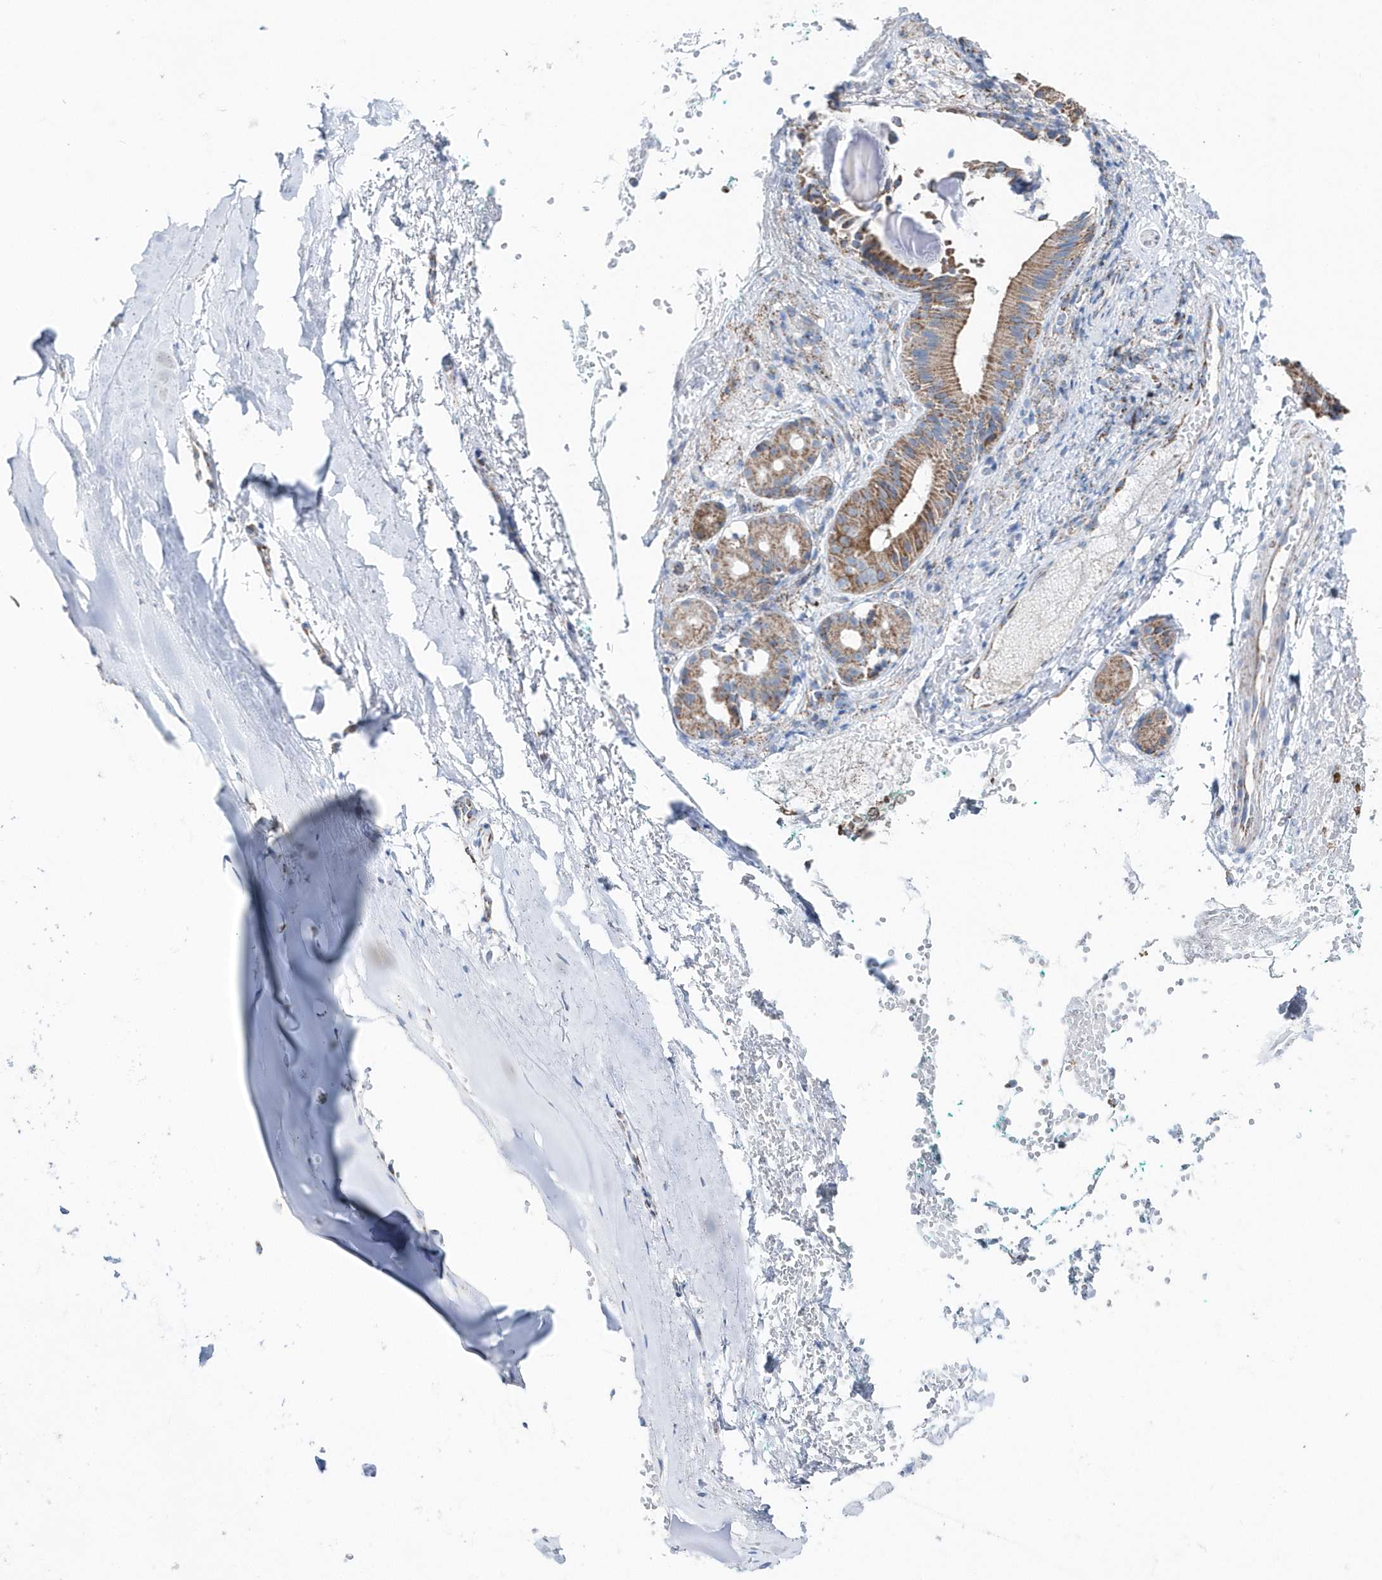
{"staining": {"intensity": "negative", "quantity": "none", "location": "none"}, "tissue": "adipose tissue", "cell_type": "Adipocytes", "image_type": "normal", "snomed": [{"axis": "morphology", "description": "Normal tissue, NOS"}, {"axis": "morphology", "description": "Basal cell carcinoma"}, {"axis": "topography", "description": "Cartilage tissue"}, {"axis": "topography", "description": "Nasopharynx"}, {"axis": "topography", "description": "Oral tissue"}], "caption": "A micrograph of human adipose tissue is negative for staining in adipocytes.", "gene": "TMCO6", "patient": {"sex": "female", "age": 77}}